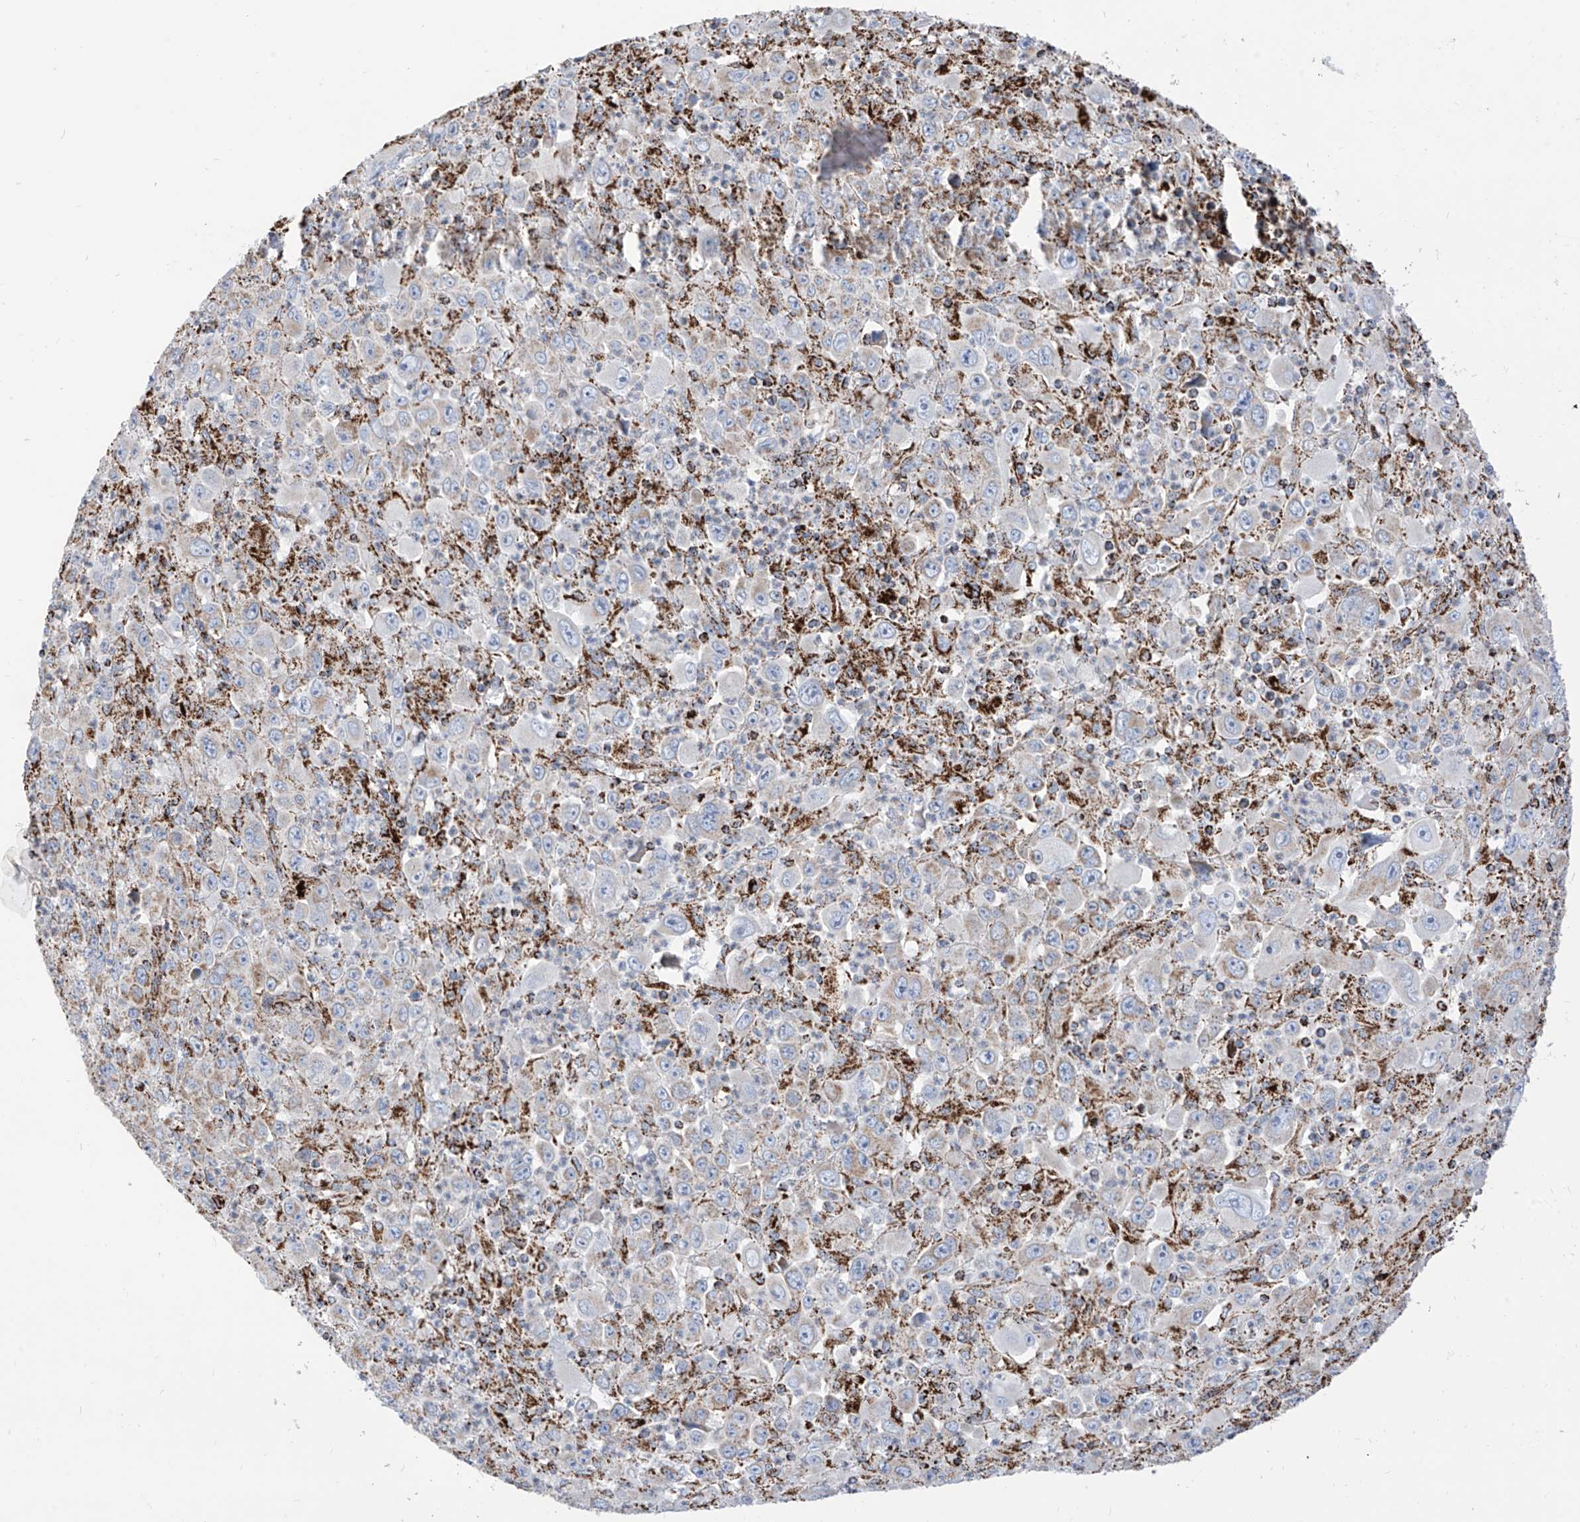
{"staining": {"intensity": "moderate", "quantity": "<25%", "location": "cytoplasmic/membranous"}, "tissue": "melanoma", "cell_type": "Tumor cells", "image_type": "cancer", "snomed": [{"axis": "morphology", "description": "Malignant melanoma, Metastatic site"}, {"axis": "topography", "description": "Skin"}], "caption": "An image of melanoma stained for a protein exhibits moderate cytoplasmic/membranous brown staining in tumor cells.", "gene": "COX5B", "patient": {"sex": "female", "age": 56}}